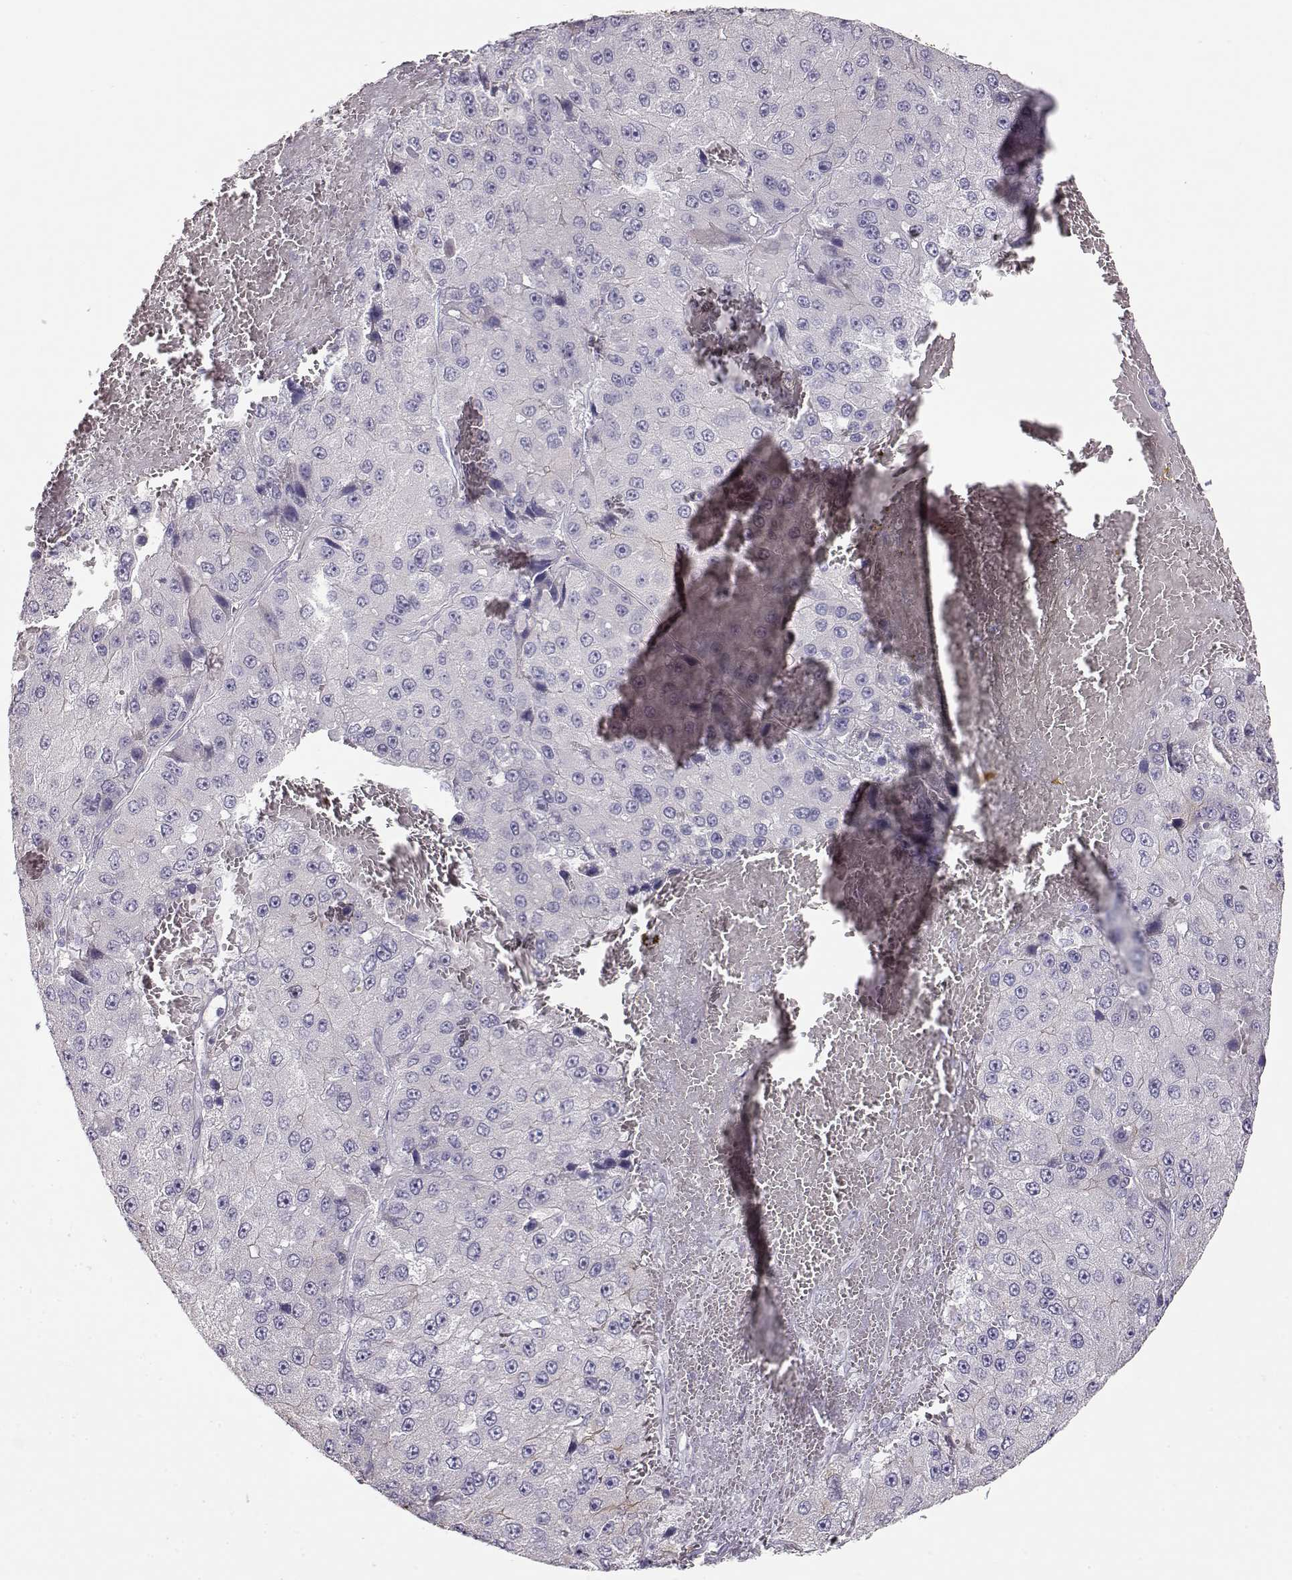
{"staining": {"intensity": "negative", "quantity": "none", "location": "none"}, "tissue": "liver cancer", "cell_type": "Tumor cells", "image_type": "cancer", "snomed": [{"axis": "morphology", "description": "Carcinoma, Hepatocellular, NOS"}, {"axis": "topography", "description": "Liver"}], "caption": "High magnification brightfield microscopy of liver cancer stained with DAB (3,3'-diaminobenzidine) (brown) and counterstained with hematoxylin (blue): tumor cells show no significant positivity.", "gene": "S100B", "patient": {"sex": "female", "age": 73}}